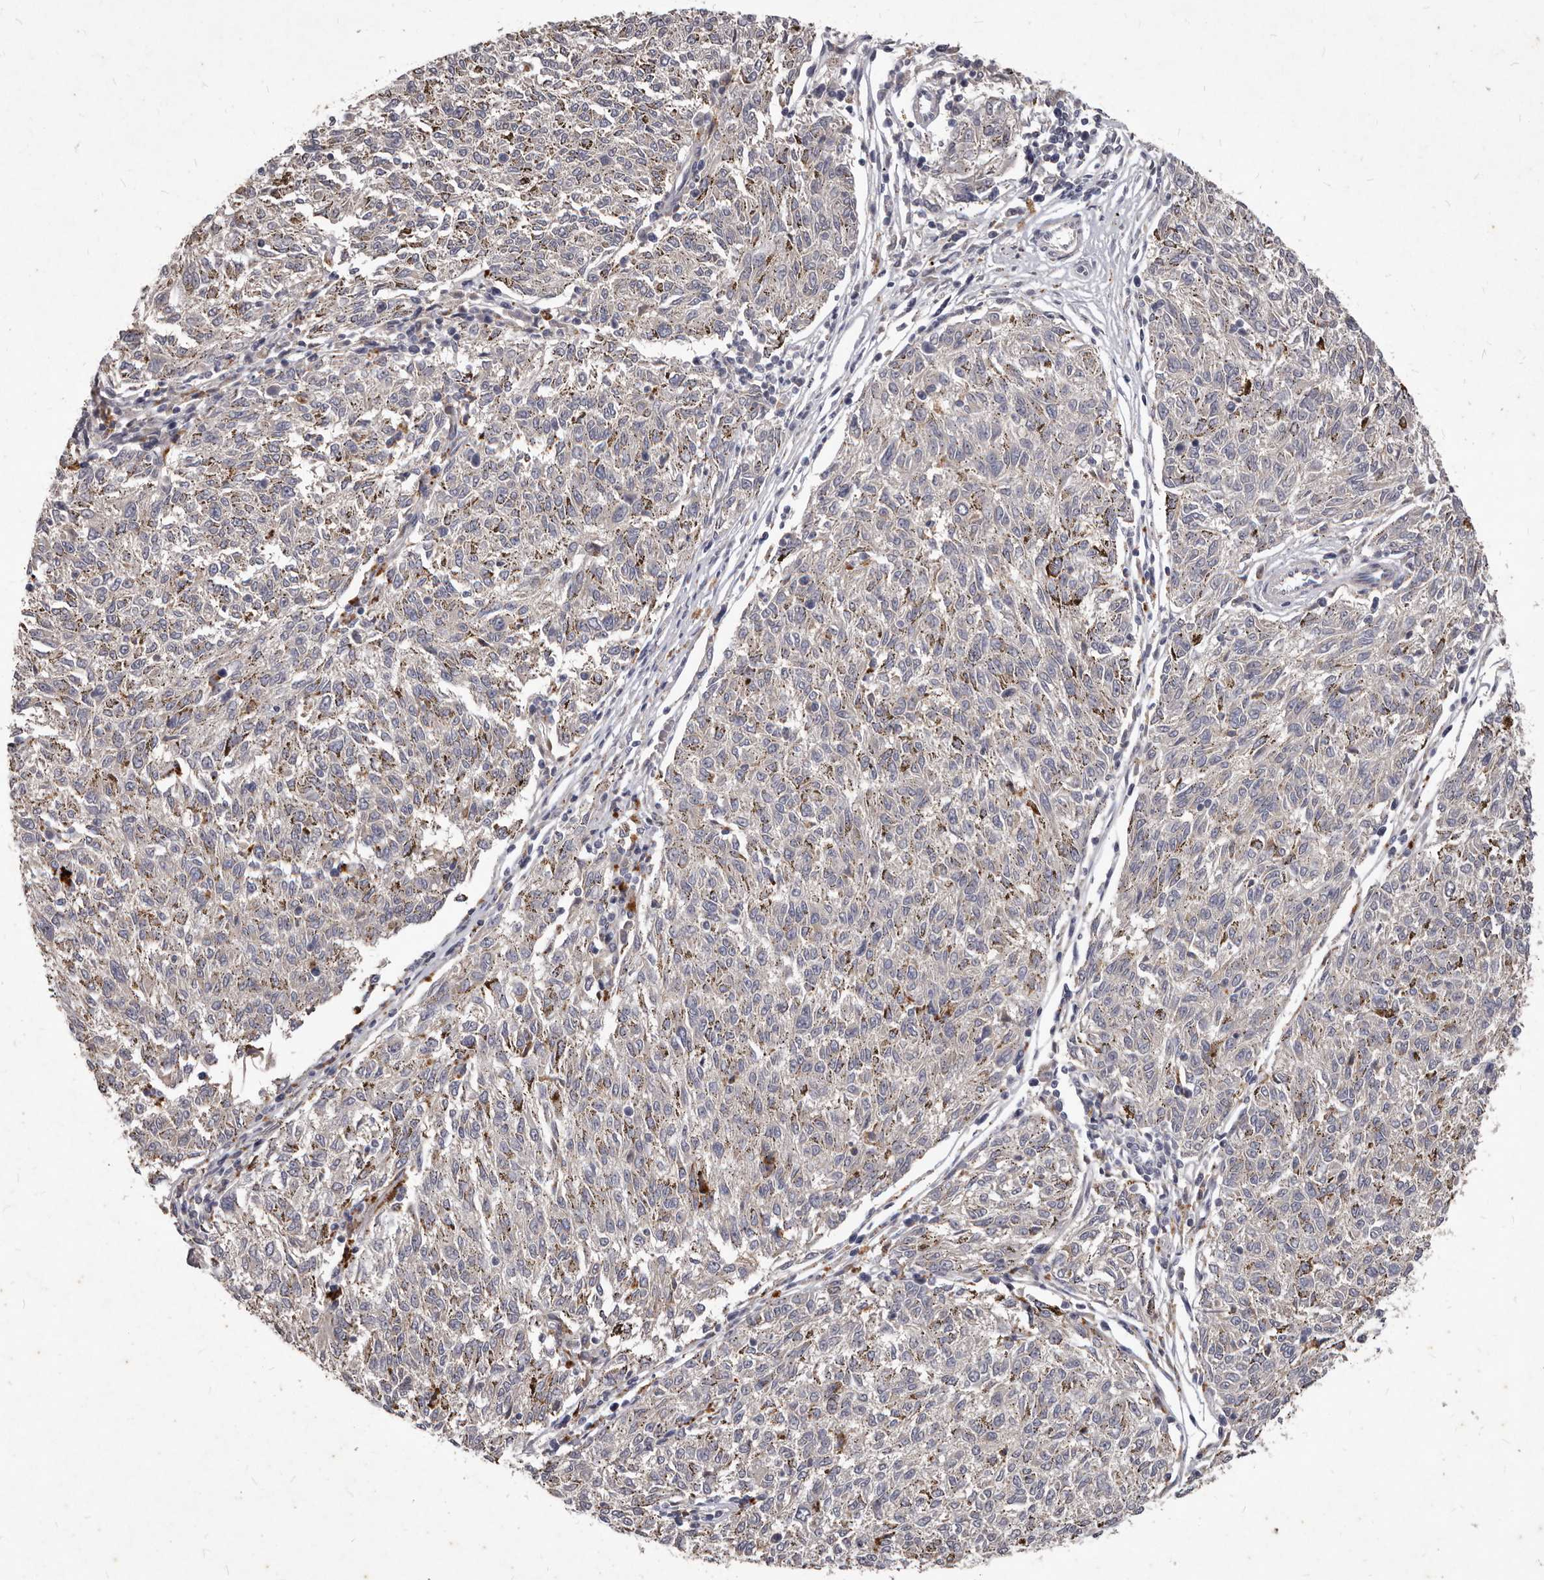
{"staining": {"intensity": "negative", "quantity": "none", "location": "none"}, "tissue": "melanoma", "cell_type": "Tumor cells", "image_type": "cancer", "snomed": [{"axis": "morphology", "description": "Malignant melanoma, NOS"}, {"axis": "topography", "description": "Skin"}], "caption": "This is a micrograph of immunohistochemistry (IHC) staining of melanoma, which shows no positivity in tumor cells. Brightfield microscopy of immunohistochemistry (IHC) stained with DAB (3,3'-diaminobenzidine) (brown) and hematoxylin (blue), captured at high magnification.", "gene": "GPRC5C", "patient": {"sex": "female", "age": 72}}